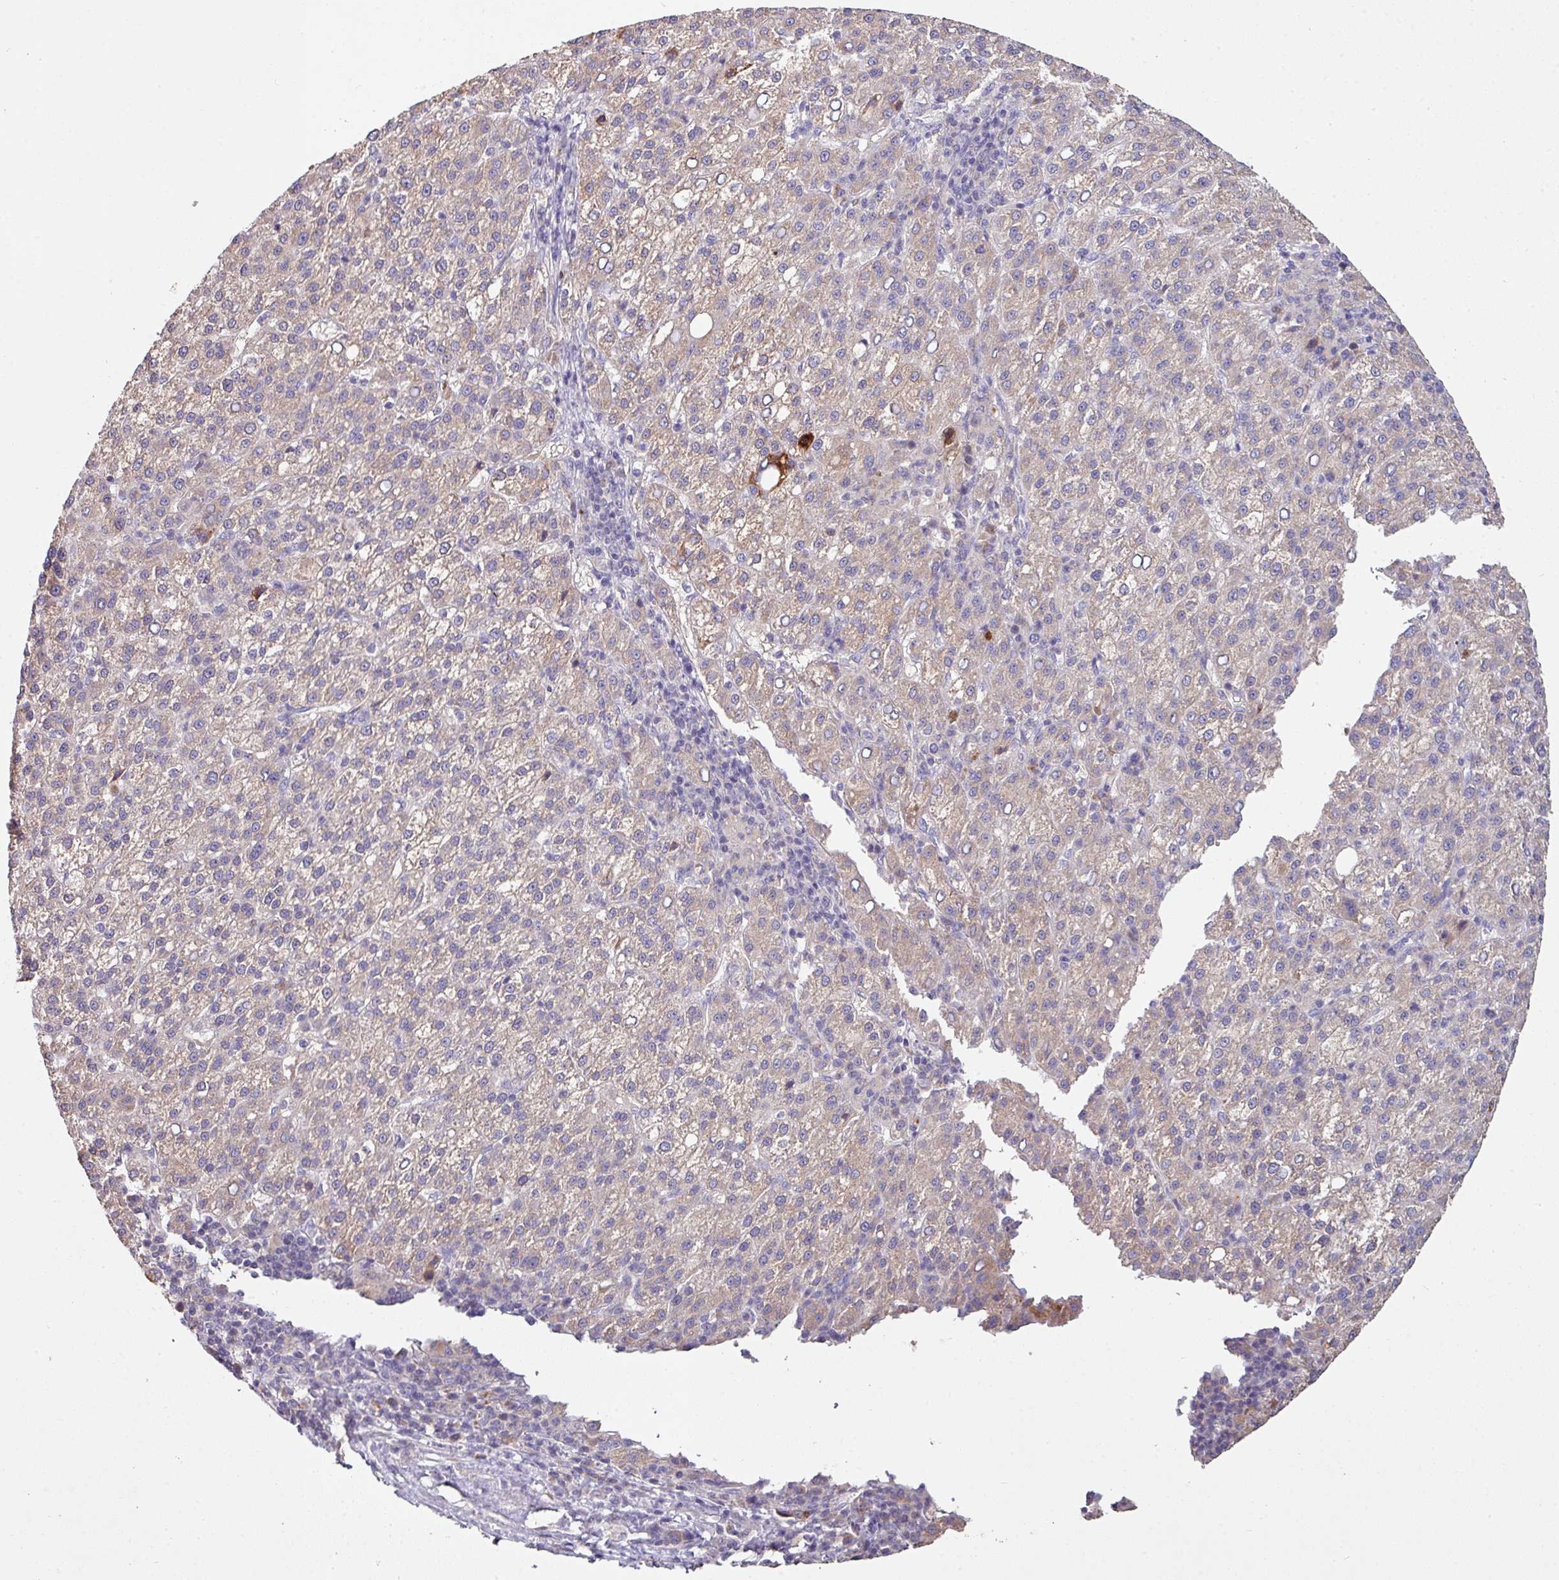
{"staining": {"intensity": "weak", "quantity": ">75%", "location": "cytoplasmic/membranous"}, "tissue": "liver cancer", "cell_type": "Tumor cells", "image_type": "cancer", "snomed": [{"axis": "morphology", "description": "Carcinoma, Hepatocellular, NOS"}, {"axis": "topography", "description": "Liver"}], "caption": "Protein expression analysis of liver hepatocellular carcinoma shows weak cytoplasmic/membranous staining in approximately >75% of tumor cells.", "gene": "AEBP2", "patient": {"sex": "female", "age": 58}}